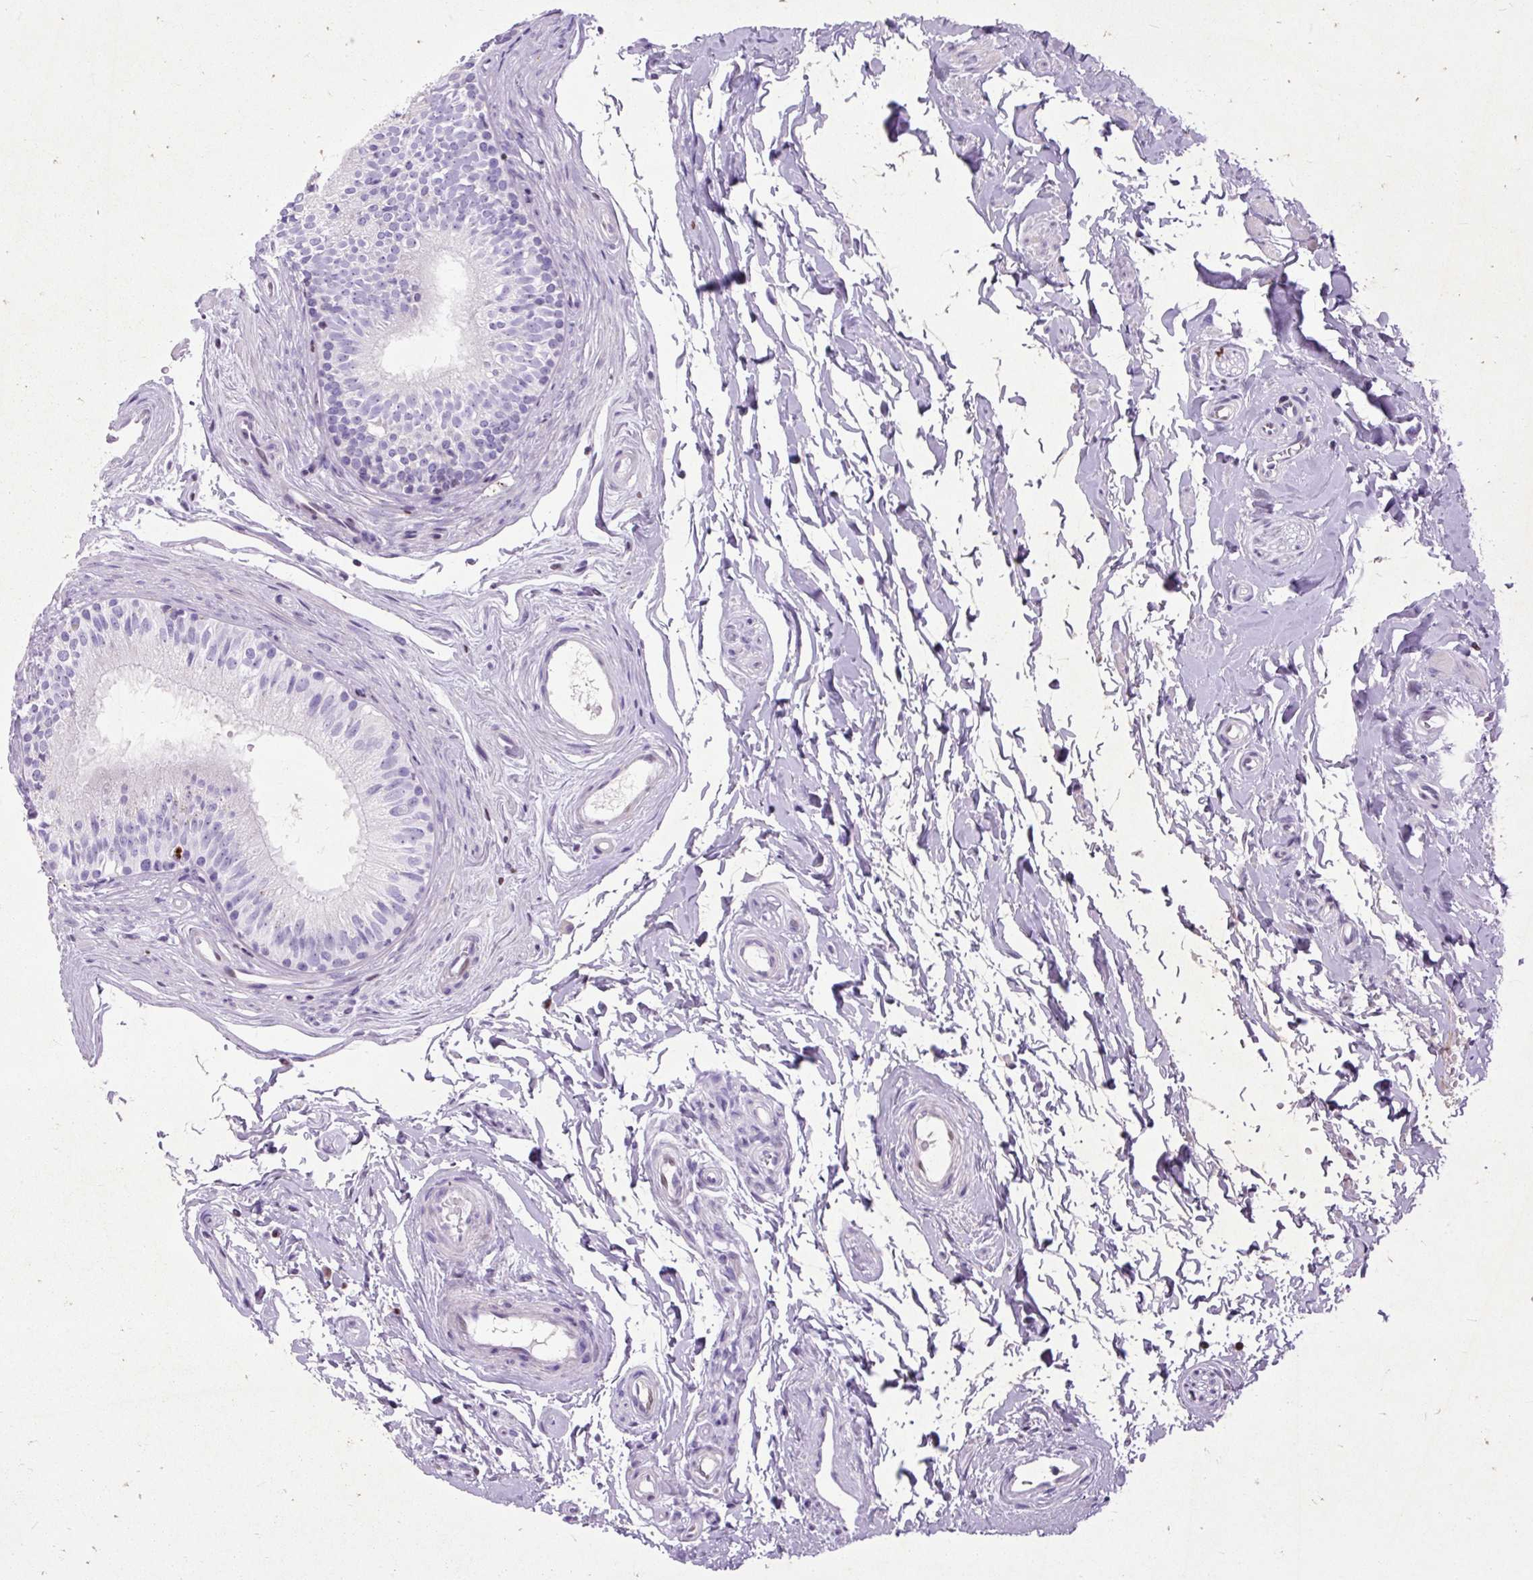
{"staining": {"intensity": "negative", "quantity": "none", "location": "none"}, "tissue": "epididymis", "cell_type": "Glandular cells", "image_type": "normal", "snomed": [{"axis": "morphology", "description": "Normal tissue, NOS"}, {"axis": "topography", "description": "Epididymis"}], "caption": "The micrograph displays no significant expression in glandular cells of epididymis. (Stains: DAB (3,3'-diaminobenzidine) immunohistochemistry (IHC) with hematoxylin counter stain, Microscopy: brightfield microscopy at high magnification).", "gene": "SPC24", "patient": {"sex": "male", "age": 45}}